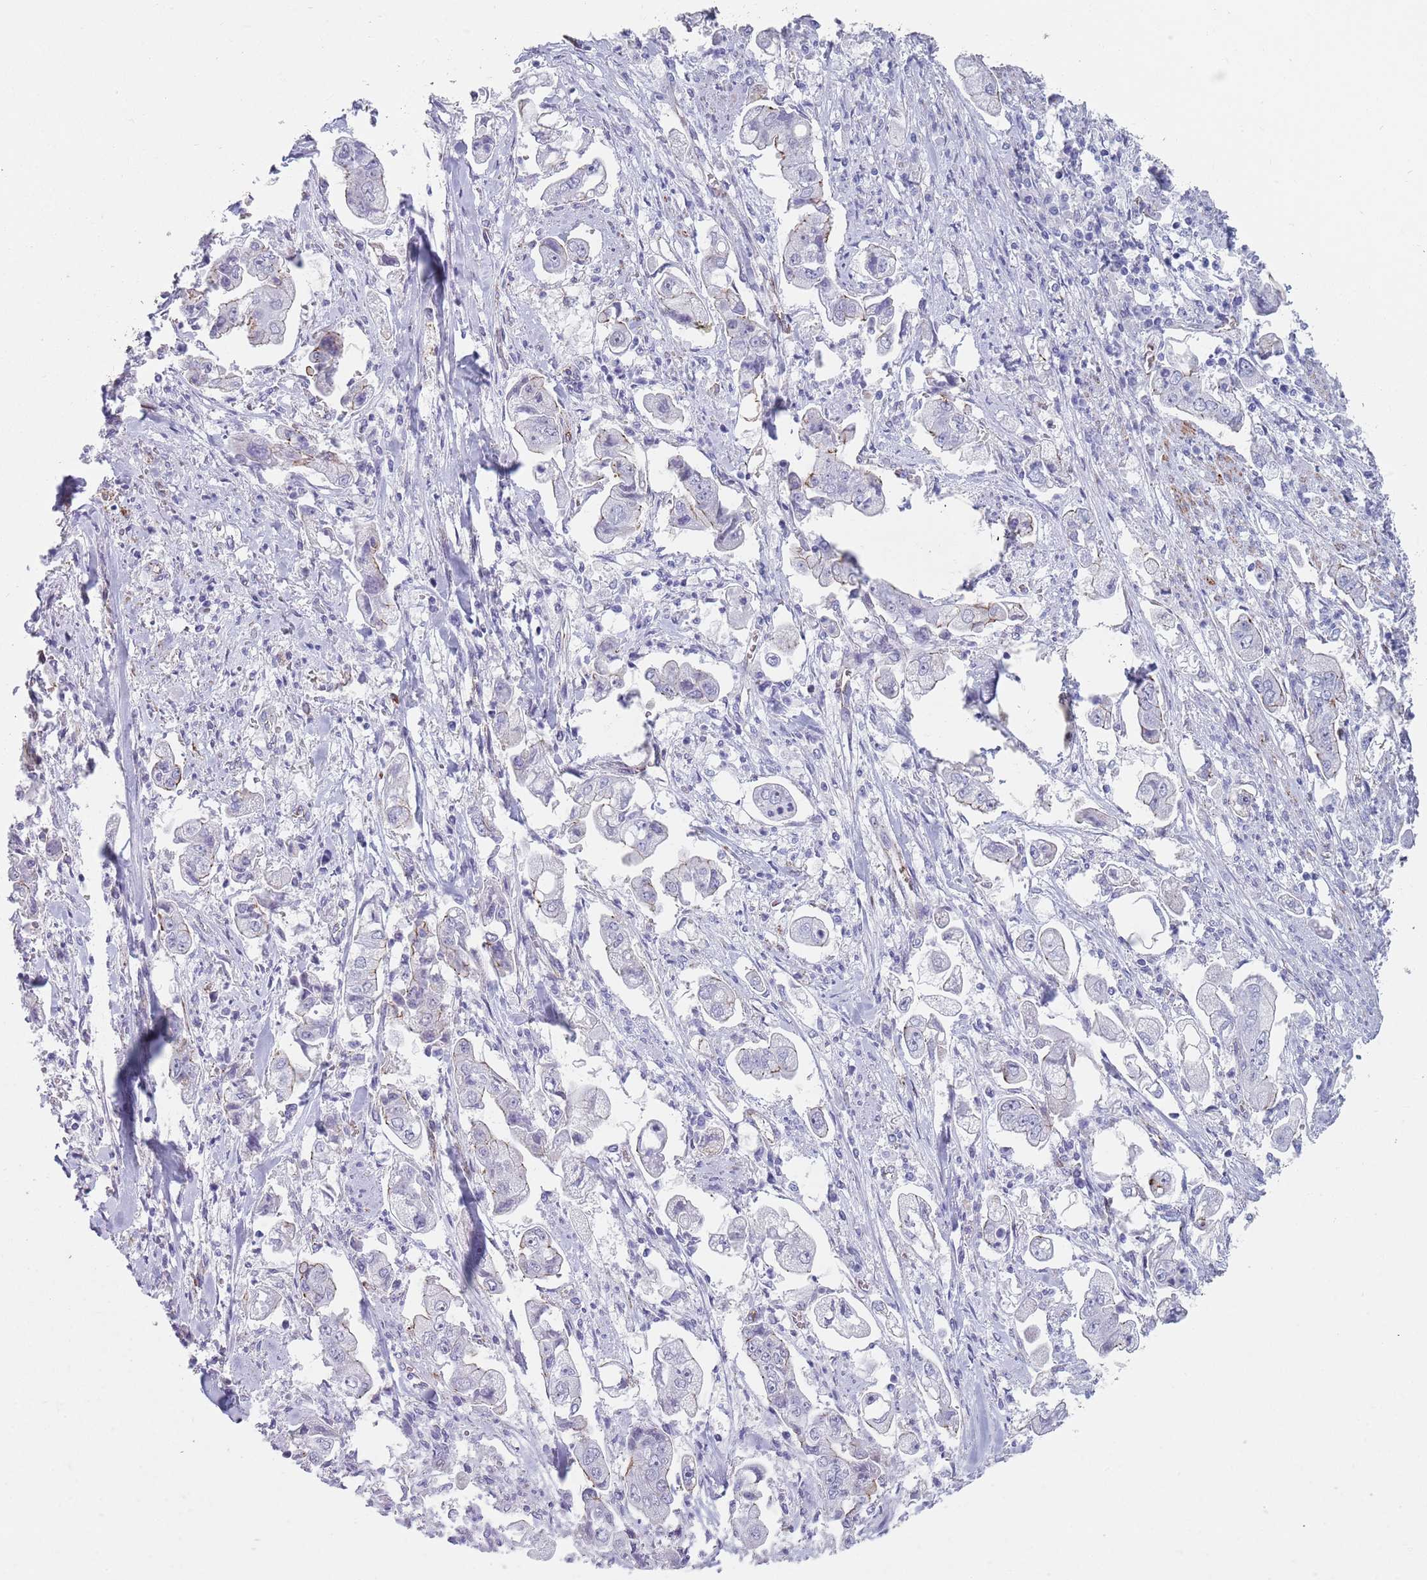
{"staining": {"intensity": "negative", "quantity": "none", "location": "none"}, "tissue": "stomach cancer", "cell_type": "Tumor cells", "image_type": "cancer", "snomed": [{"axis": "morphology", "description": "Adenocarcinoma, NOS"}, {"axis": "topography", "description": "Stomach"}], "caption": "An IHC histopathology image of stomach cancer is shown. There is no staining in tumor cells of stomach cancer. (Brightfield microscopy of DAB IHC at high magnification).", "gene": "OR5A2", "patient": {"sex": "male", "age": 62}}